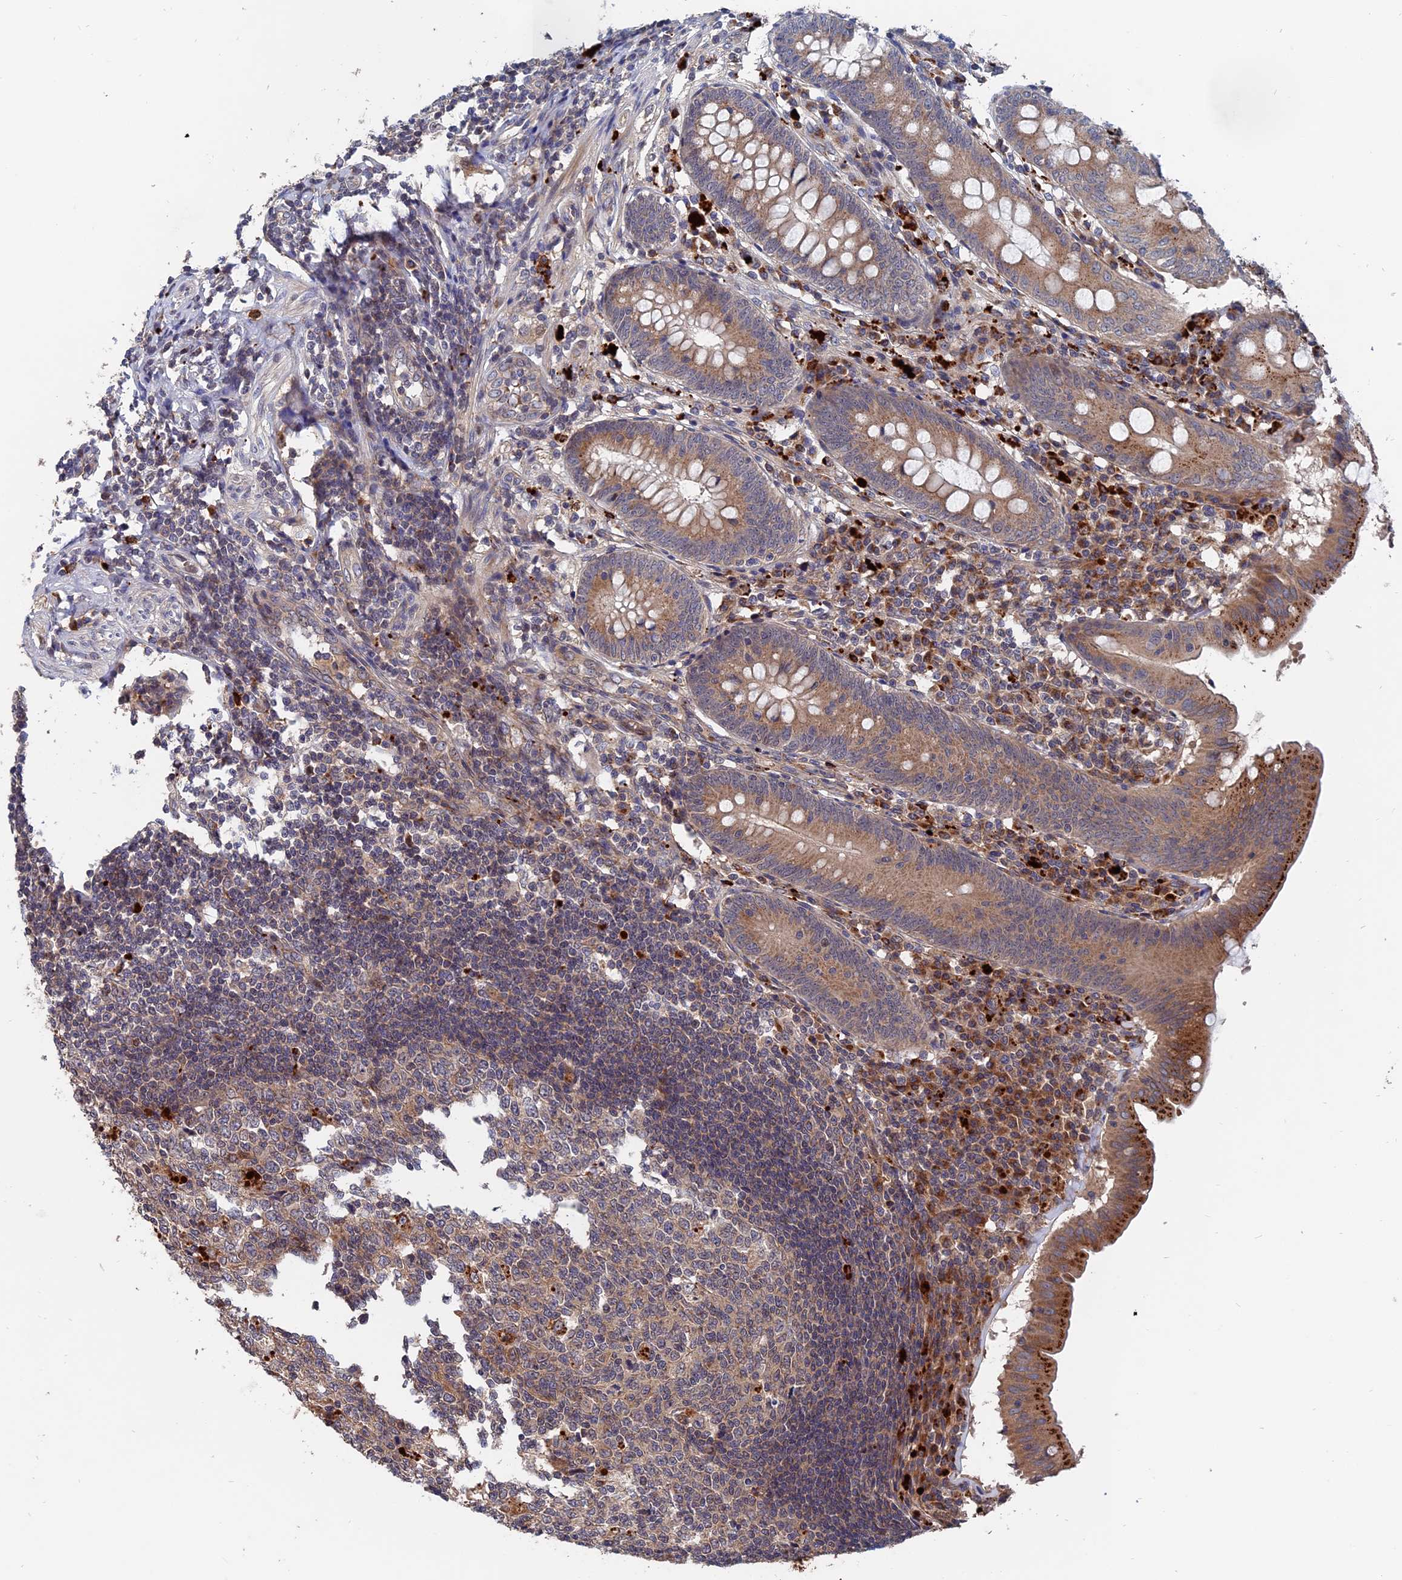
{"staining": {"intensity": "moderate", "quantity": "25%-75%", "location": "cytoplasmic/membranous"}, "tissue": "appendix", "cell_type": "Glandular cells", "image_type": "normal", "snomed": [{"axis": "morphology", "description": "Normal tissue, NOS"}, {"axis": "topography", "description": "Appendix"}], "caption": "A photomicrograph showing moderate cytoplasmic/membranous expression in approximately 25%-75% of glandular cells in benign appendix, as visualized by brown immunohistochemical staining.", "gene": "TRAPPC2L", "patient": {"sex": "female", "age": 54}}